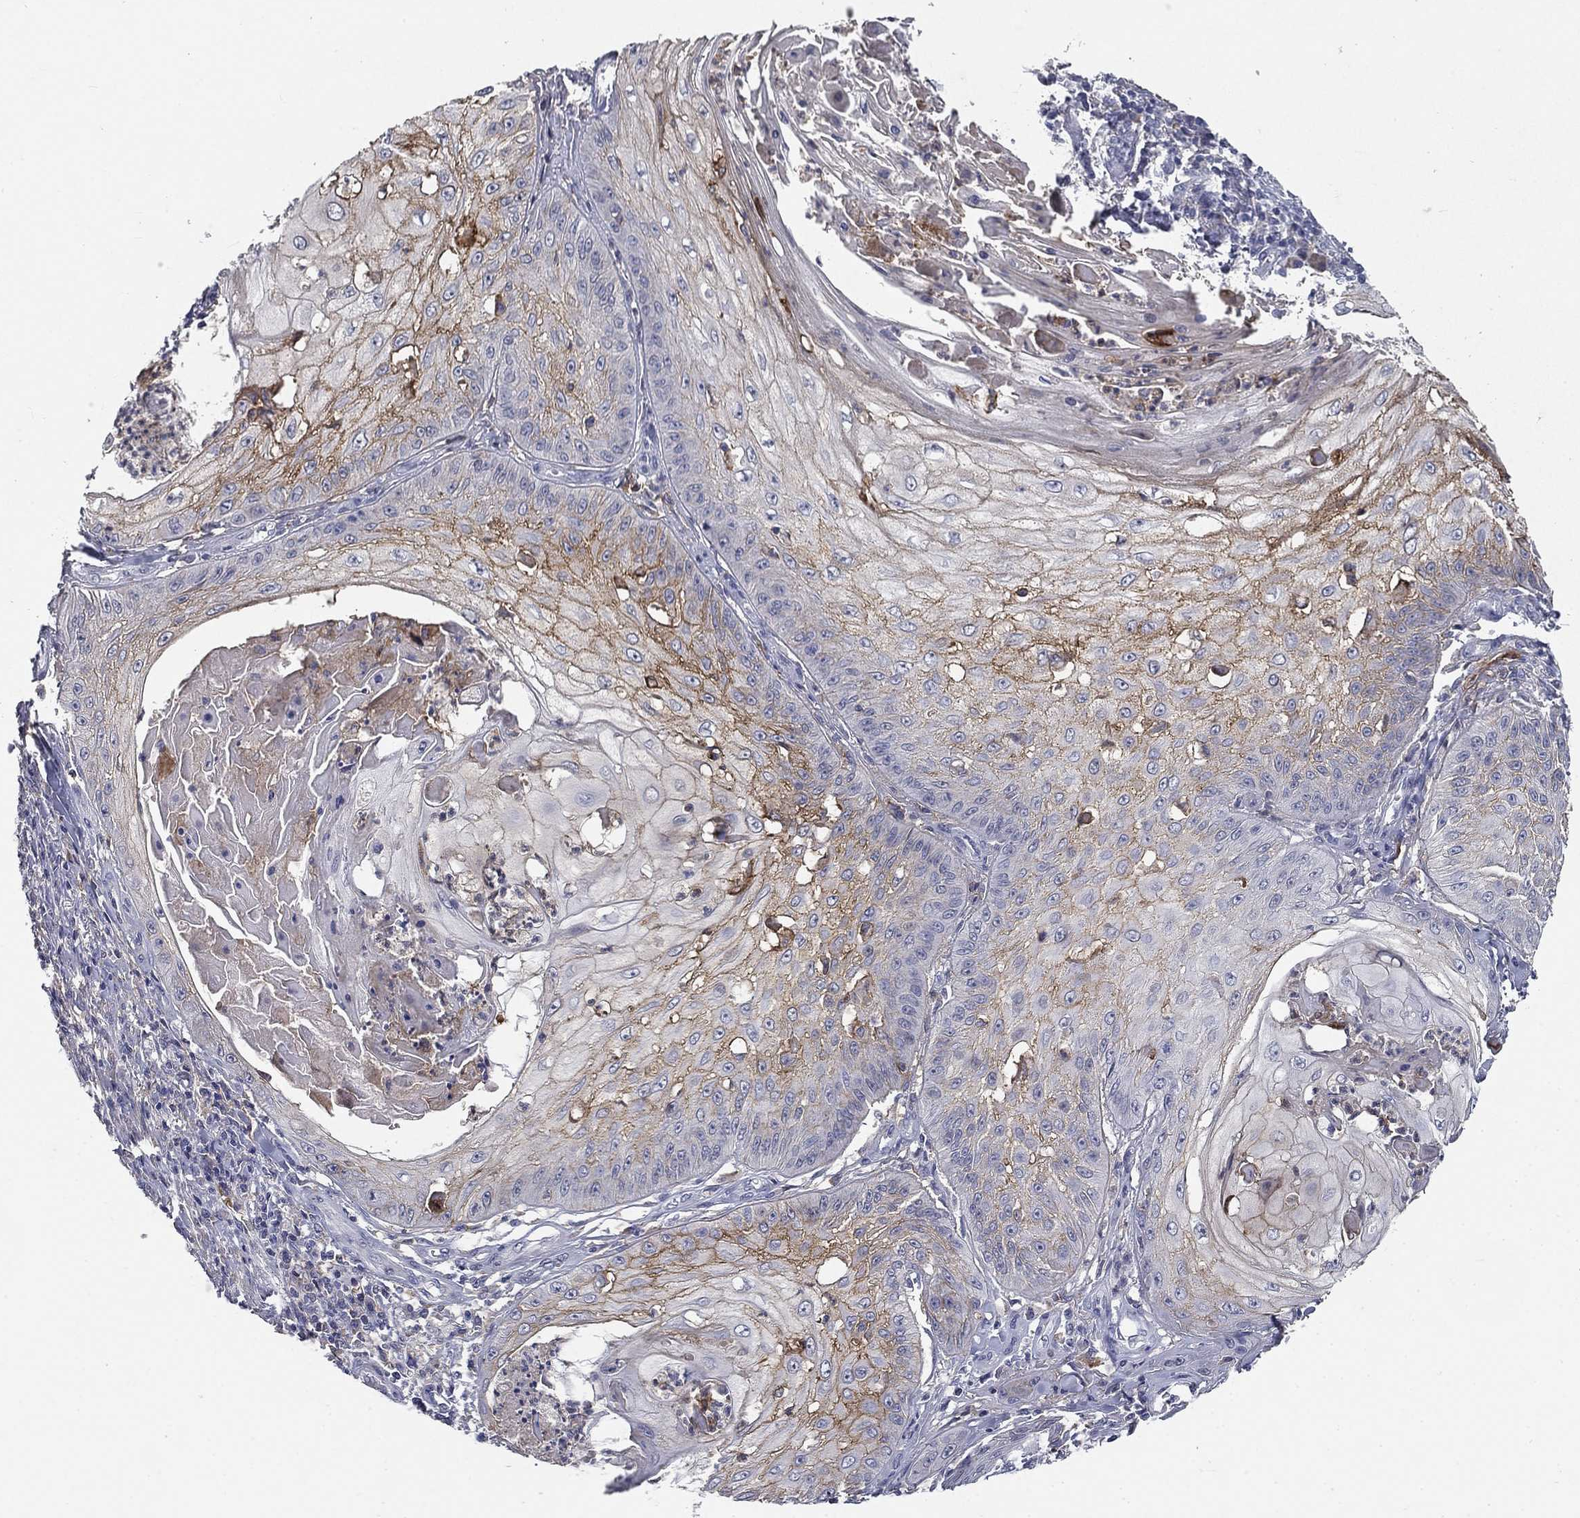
{"staining": {"intensity": "moderate", "quantity": "<25%", "location": "cytoplasmic/membranous"}, "tissue": "skin cancer", "cell_type": "Tumor cells", "image_type": "cancer", "snomed": [{"axis": "morphology", "description": "Squamous cell carcinoma, NOS"}, {"axis": "topography", "description": "Skin"}], "caption": "This is a histology image of IHC staining of skin cancer (squamous cell carcinoma), which shows moderate expression in the cytoplasmic/membranous of tumor cells.", "gene": "CD274", "patient": {"sex": "male", "age": 70}}